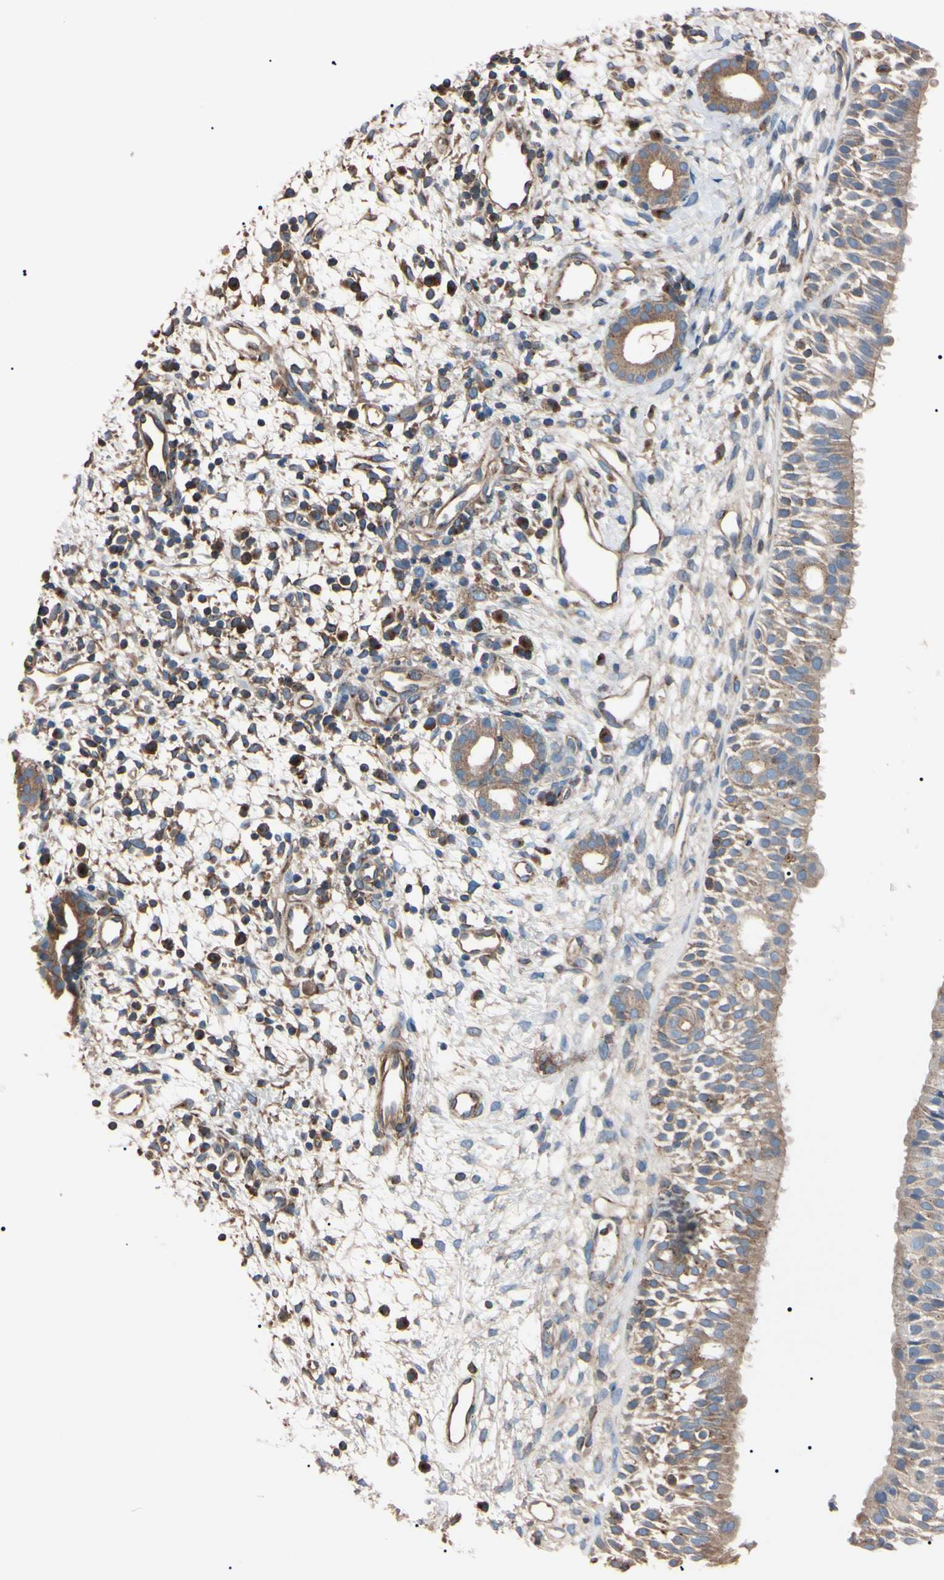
{"staining": {"intensity": "moderate", "quantity": ">75%", "location": "cytoplasmic/membranous"}, "tissue": "nasopharynx", "cell_type": "Respiratory epithelial cells", "image_type": "normal", "snomed": [{"axis": "morphology", "description": "Normal tissue, NOS"}, {"axis": "topography", "description": "Nasopharynx"}], "caption": "DAB immunohistochemical staining of unremarkable nasopharynx exhibits moderate cytoplasmic/membranous protein expression in about >75% of respiratory epithelial cells.", "gene": "PRKACA", "patient": {"sex": "male", "age": 22}}